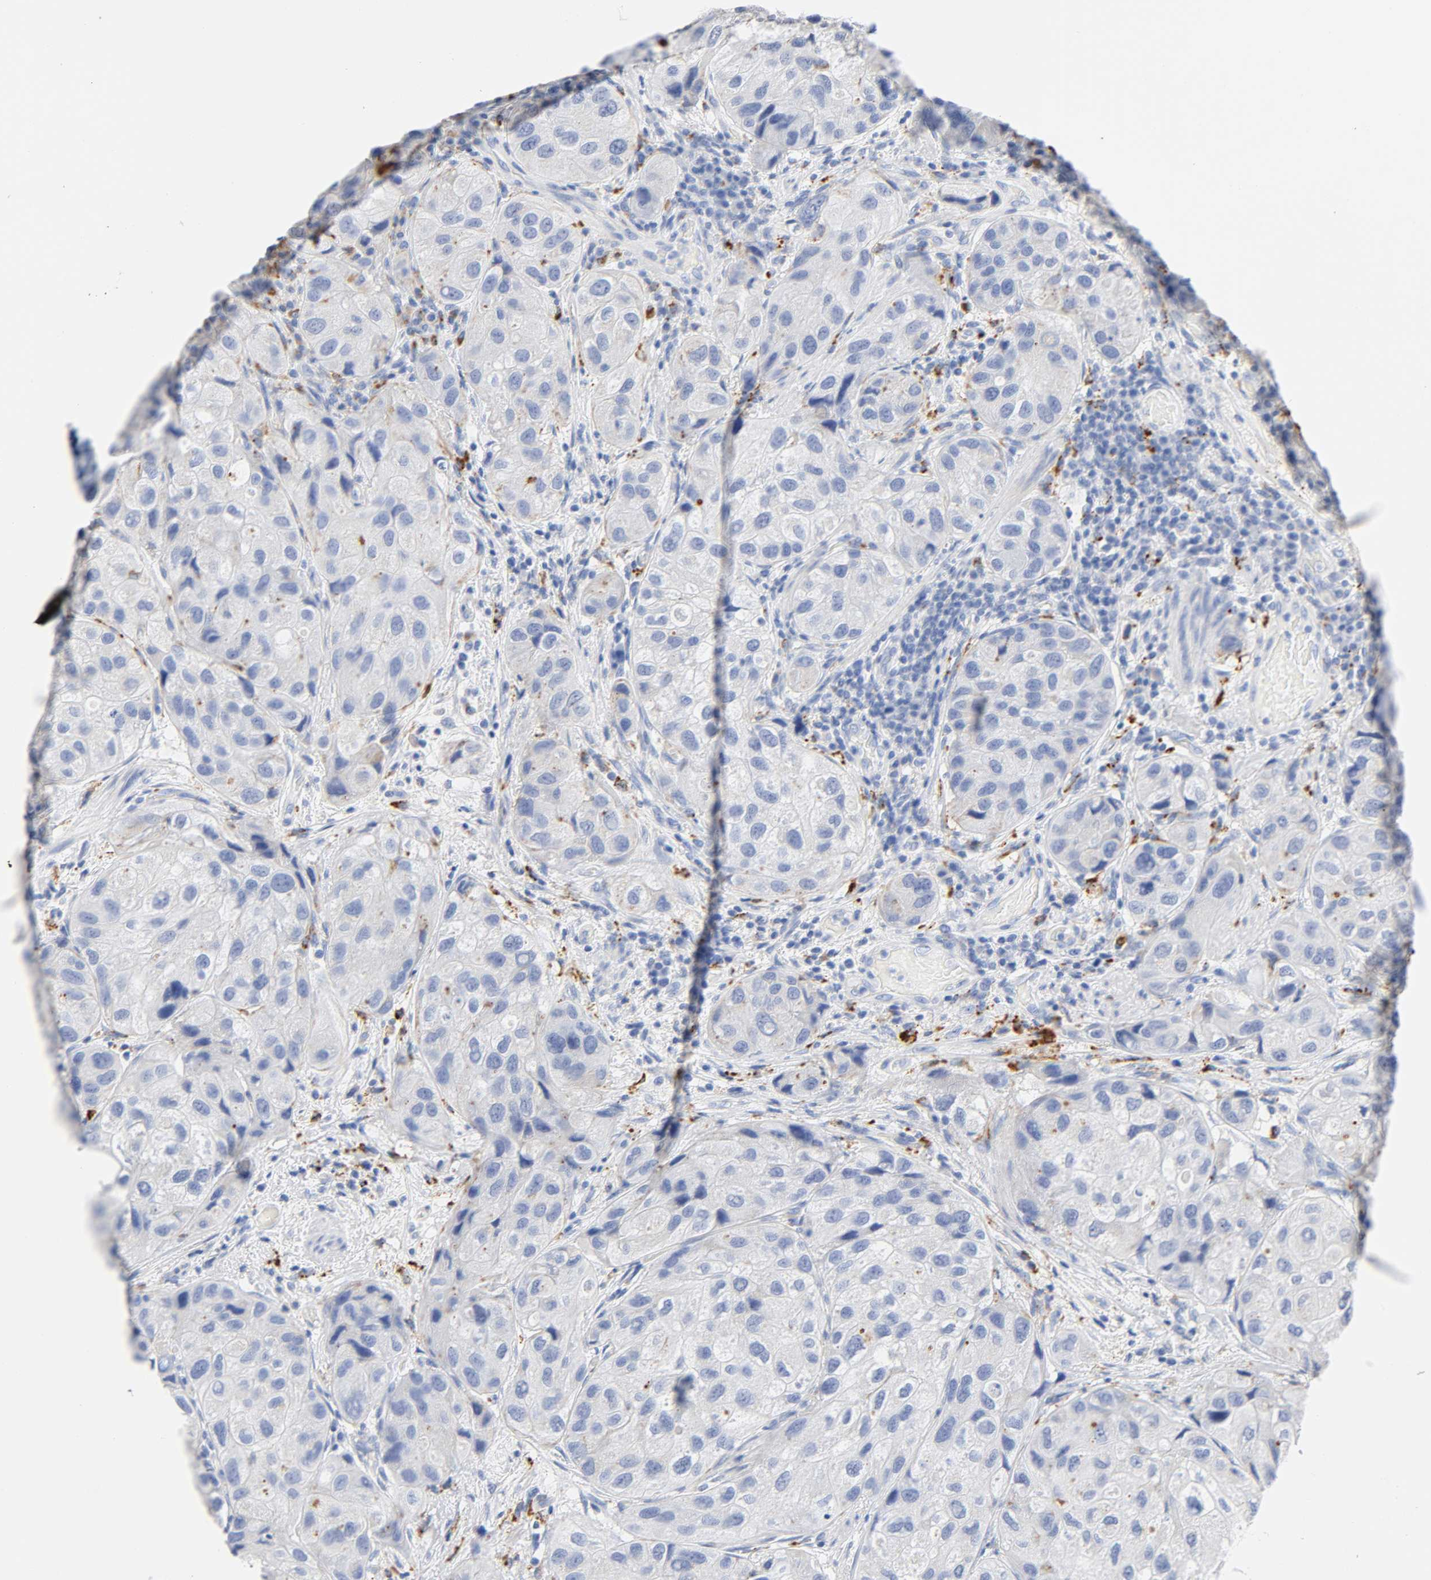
{"staining": {"intensity": "negative", "quantity": "none", "location": "none"}, "tissue": "urothelial cancer", "cell_type": "Tumor cells", "image_type": "cancer", "snomed": [{"axis": "morphology", "description": "Urothelial carcinoma, High grade"}, {"axis": "topography", "description": "Urinary bladder"}], "caption": "Tumor cells are negative for protein expression in human urothelial carcinoma (high-grade). (Immunohistochemistry (ihc), brightfield microscopy, high magnification).", "gene": "PLP1", "patient": {"sex": "female", "age": 64}}